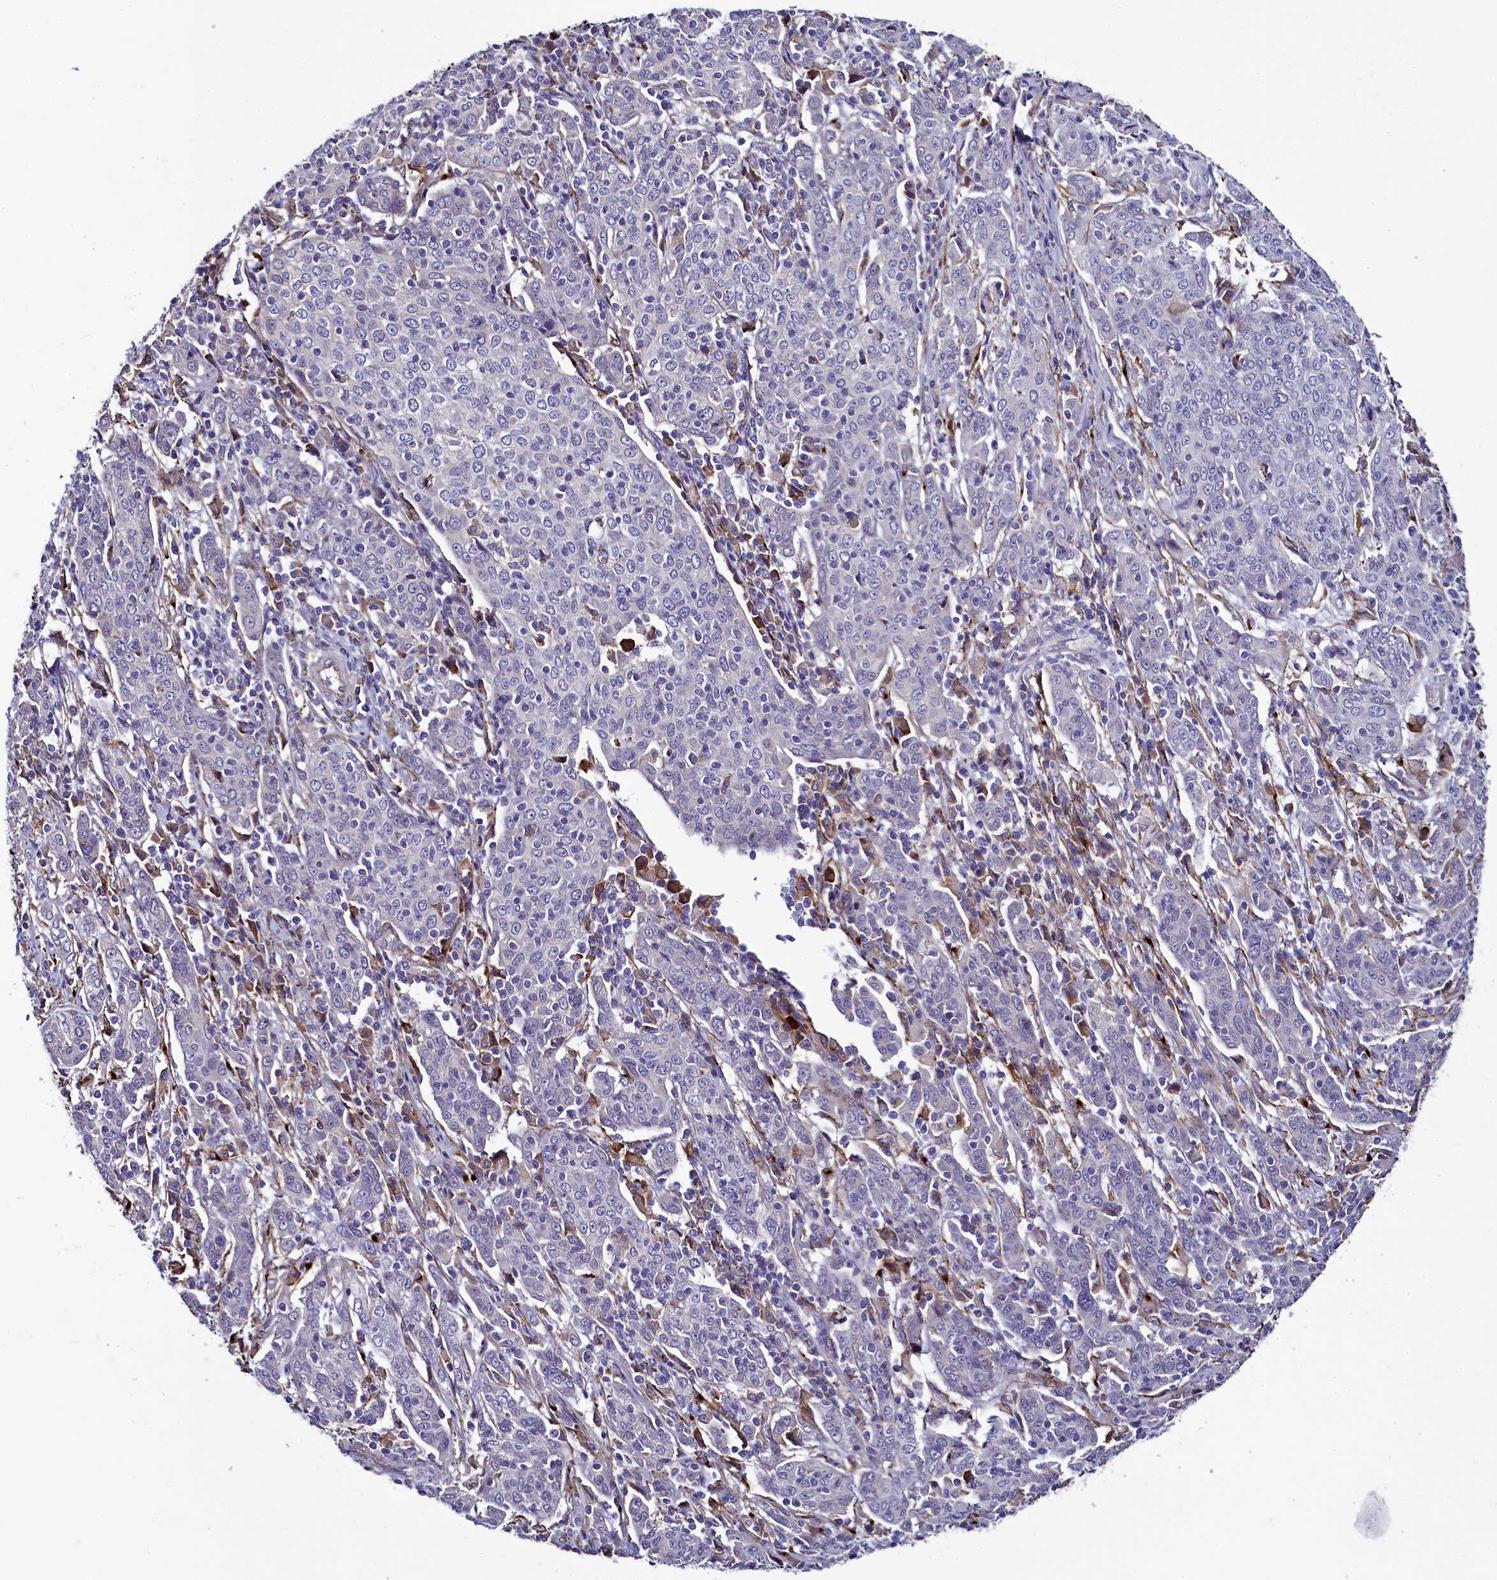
{"staining": {"intensity": "negative", "quantity": "none", "location": "none"}, "tissue": "cervical cancer", "cell_type": "Tumor cells", "image_type": "cancer", "snomed": [{"axis": "morphology", "description": "Squamous cell carcinoma, NOS"}, {"axis": "topography", "description": "Cervix"}], "caption": "Immunohistochemistry of human cervical cancer displays no positivity in tumor cells. (DAB (3,3'-diaminobenzidine) immunohistochemistry with hematoxylin counter stain).", "gene": "MRC2", "patient": {"sex": "female", "age": 67}}